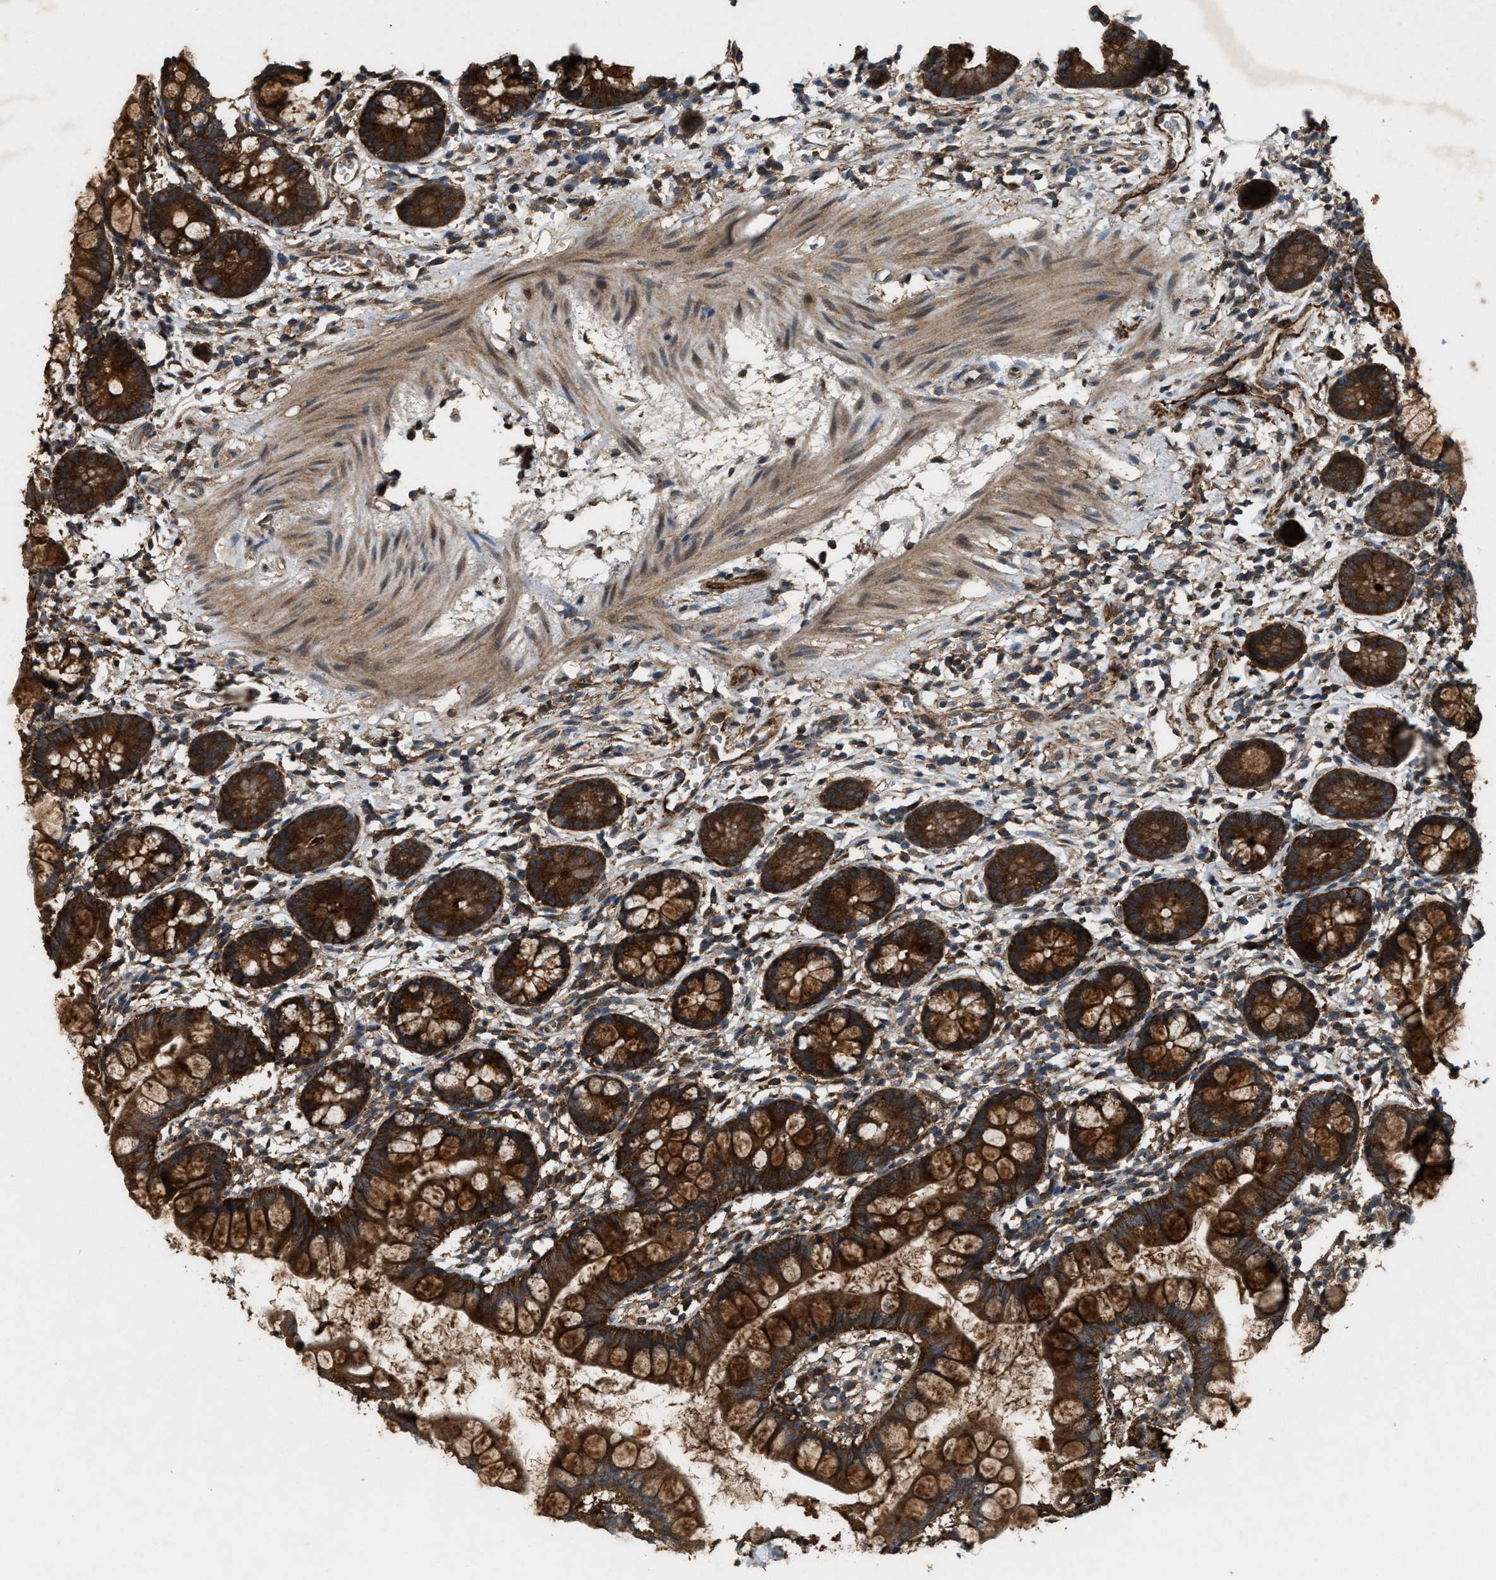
{"staining": {"intensity": "strong", "quantity": ">75%", "location": "cytoplasmic/membranous"}, "tissue": "small intestine", "cell_type": "Glandular cells", "image_type": "normal", "snomed": [{"axis": "morphology", "description": "Normal tissue, NOS"}, {"axis": "topography", "description": "Small intestine"}], "caption": "This is a photomicrograph of IHC staining of normal small intestine, which shows strong expression in the cytoplasmic/membranous of glandular cells.", "gene": "ARHGEF5", "patient": {"sex": "female", "age": 84}}